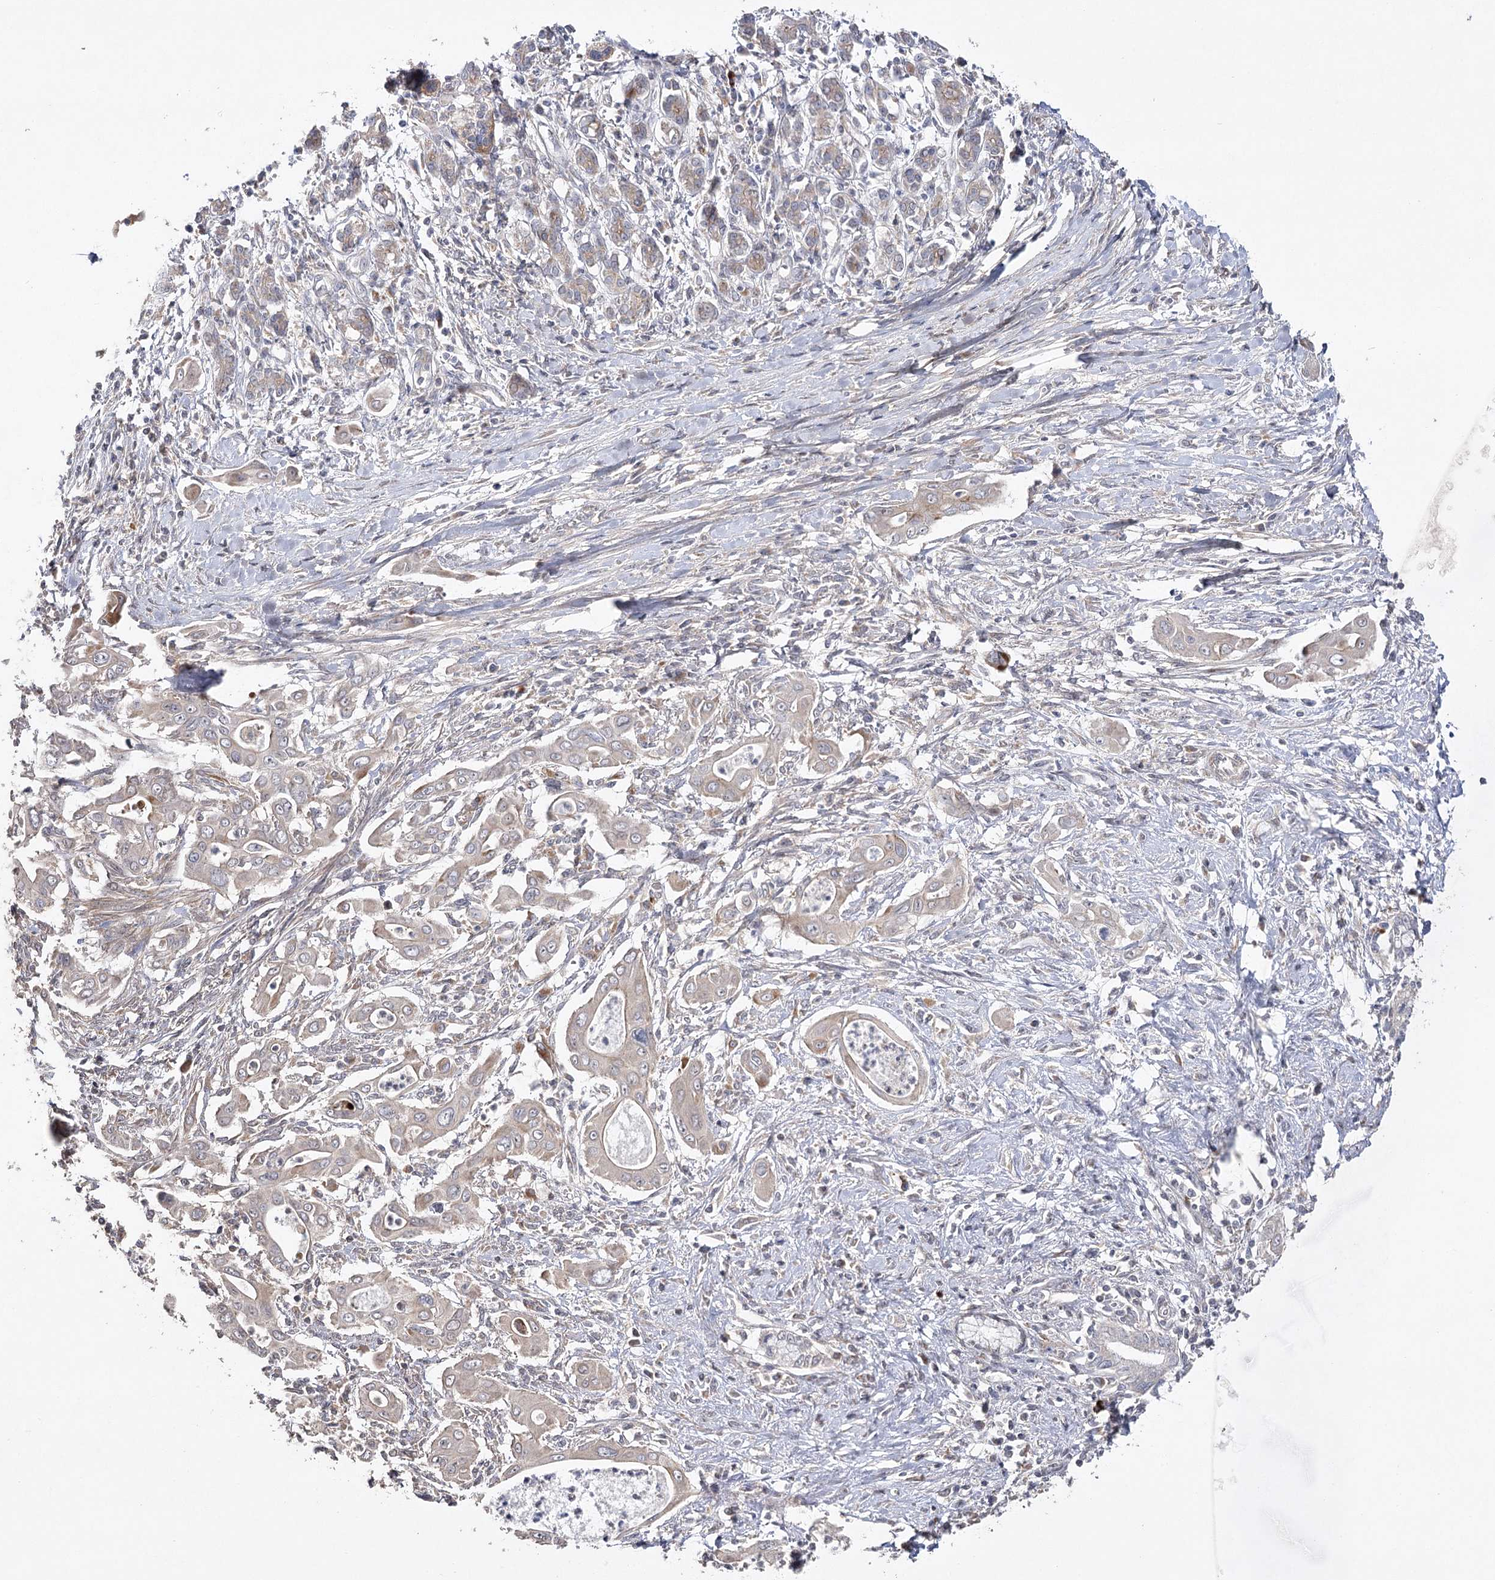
{"staining": {"intensity": "negative", "quantity": "none", "location": "none"}, "tissue": "pancreatic cancer", "cell_type": "Tumor cells", "image_type": "cancer", "snomed": [{"axis": "morphology", "description": "Adenocarcinoma, NOS"}, {"axis": "topography", "description": "Pancreas"}], "caption": "Pancreatic cancer (adenocarcinoma) stained for a protein using immunohistochemistry reveals no expression tumor cells.", "gene": "OBSL1", "patient": {"sex": "male", "age": 58}}